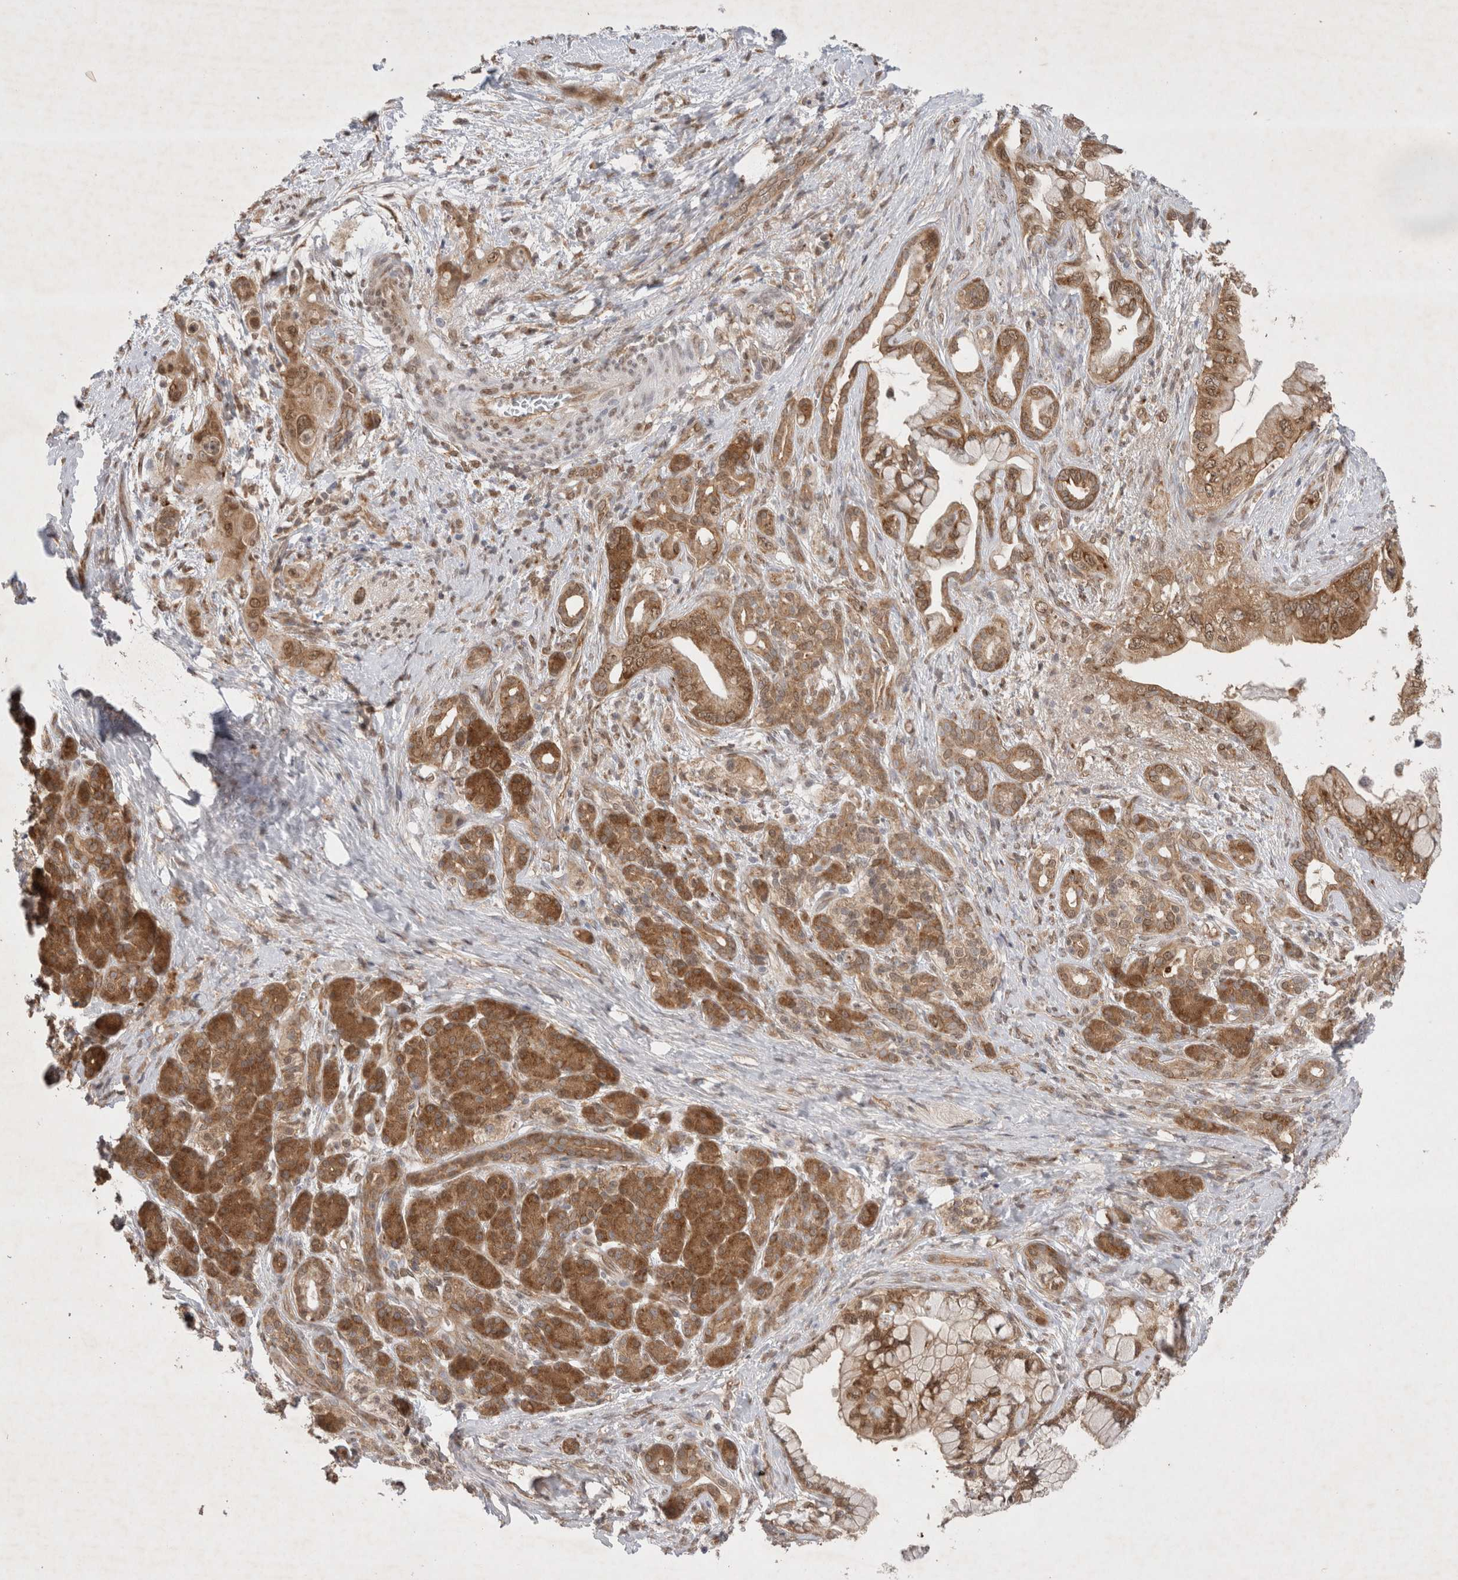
{"staining": {"intensity": "strong", "quantity": ">75%", "location": "cytoplasmic/membranous"}, "tissue": "pancreatic cancer", "cell_type": "Tumor cells", "image_type": "cancer", "snomed": [{"axis": "morphology", "description": "Adenocarcinoma, NOS"}, {"axis": "topography", "description": "Pancreas"}], "caption": "IHC (DAB (3,3'-diaminobenzidine)) staining of human pancreatic adenocarcinoma reveals strong cytoplasmic/membranous protein staining in about >75% of tumor cells. The protein is shown in brown color, while the nuclei are stained blue.", "gene": "WIPF2", "patient": {"sex": "male", "age": 59}}